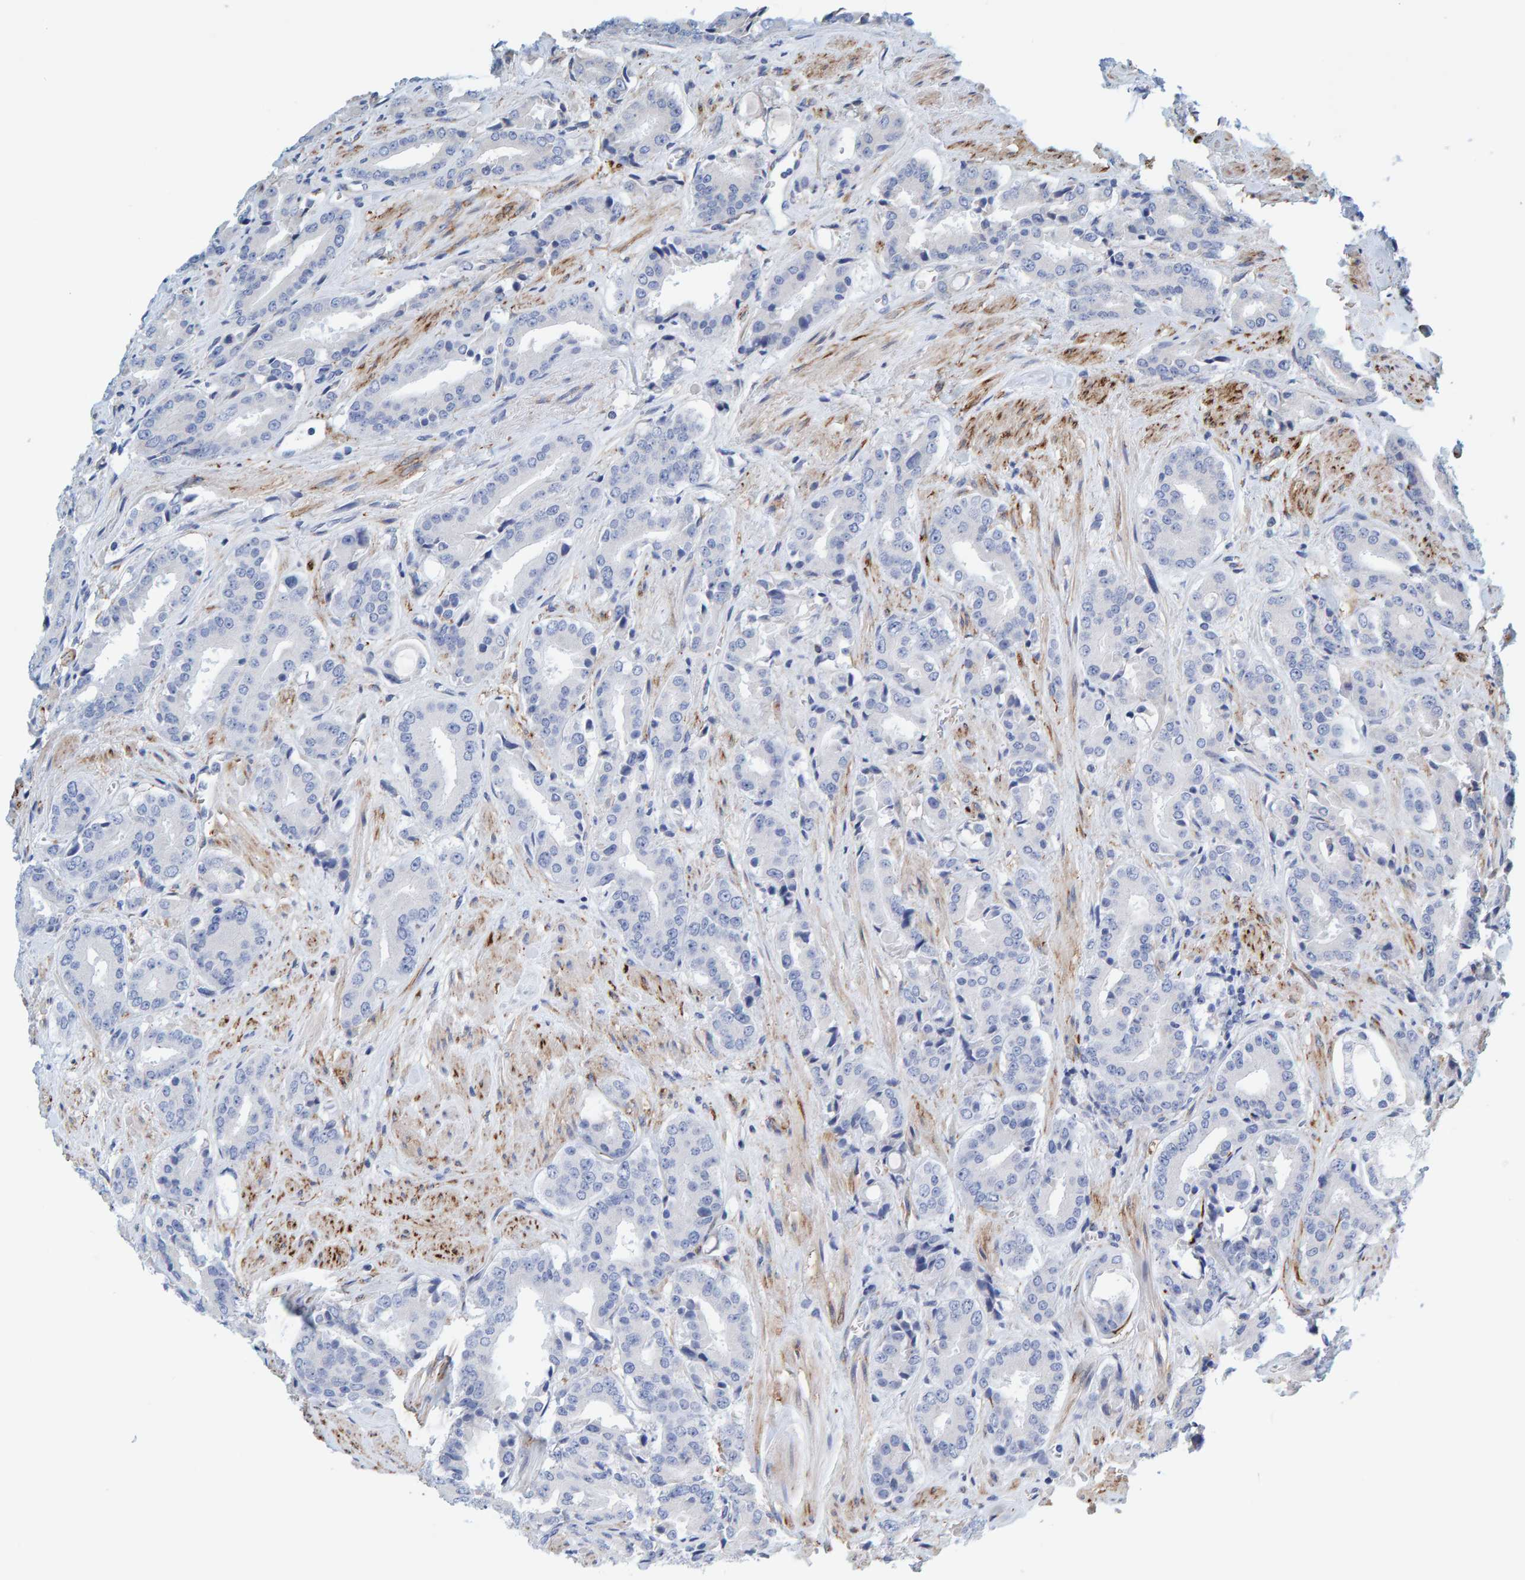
{"staining": {"intensity": "negative", "quantity": "none", "location": "none"}, "tissue": "prostate cancer", "cell_type": "Tumor cells", "image_type": "cancer", "snomed": [{"axis": "morphology", "description": "Adenocarcinoma, High grade"}, {"axis": "topography", "description": "Prostate"}], "caption": "Human adenocarcinoma (high-grade) (prostate) stained for a protein using immunohistochemistry (IHC) demonstrates no expression in tumor cells.", "gene": "MAP1B", "patient": {"sex": "male", "age": 71}}